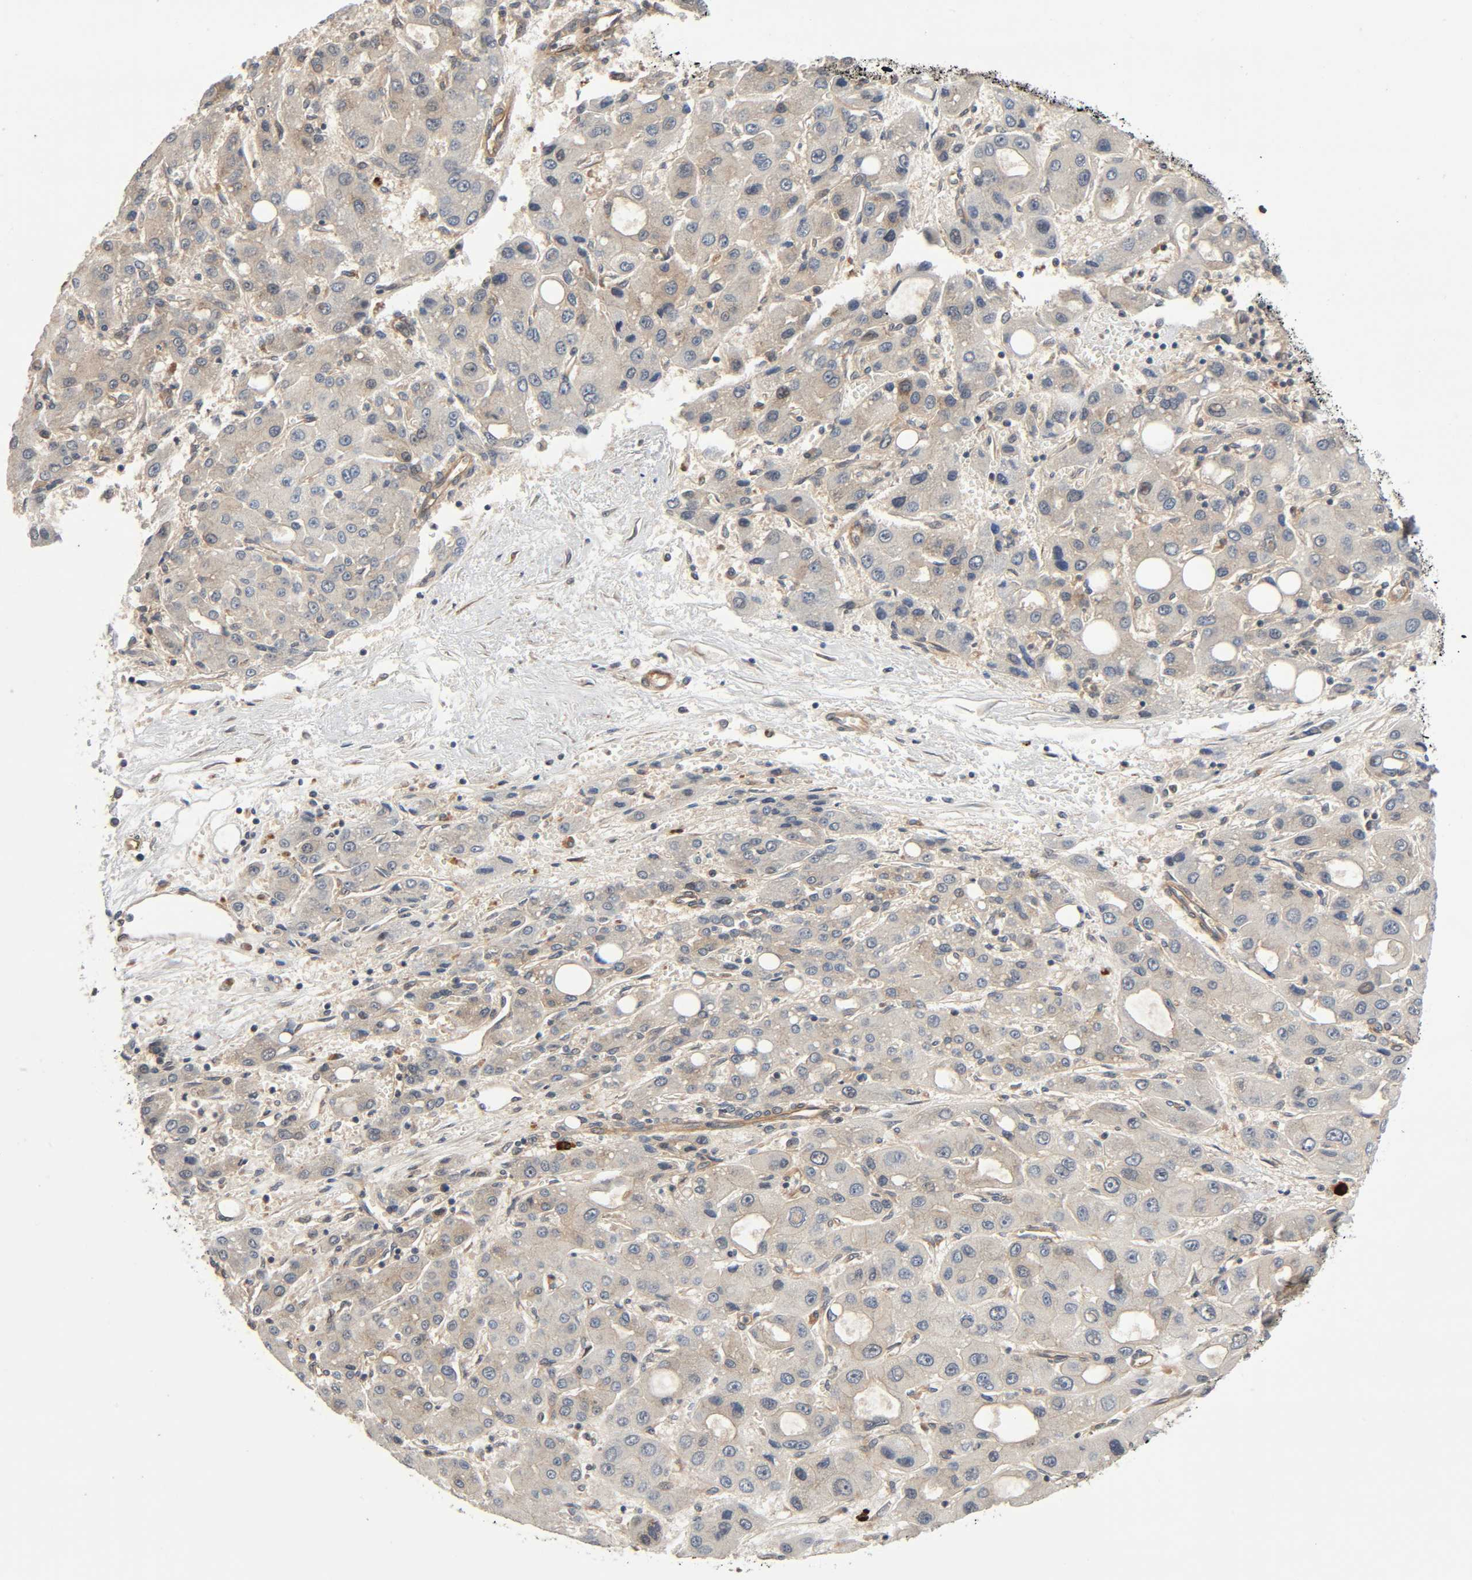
{"staining": {"intensity": "weak", "quantity": ">75%", "location": "cytoplasmic/membranous"}, "tissue": "liver cancer", "cell_type": "Tumor cells", "image_type": "cancer", "snomed": [{"axis": "morphology", "description": "Carcinoma, Hepatocellular, NOS"}, {"axis": "topography", "description": "Liver"}], "caption": "A high-resolution image shows immunohistochemistry staining of liver hepatocellular carcinoma, which reveals weak cytoplasmic/membranous positivity in about >75% of tumor cells. (DAB (3,3'-diaminobenzidine) = brown stain, brightfield microscopy at high magnification).", "gene": "PPP2R1B", "patient": {"sex": "male", "age": 55}}